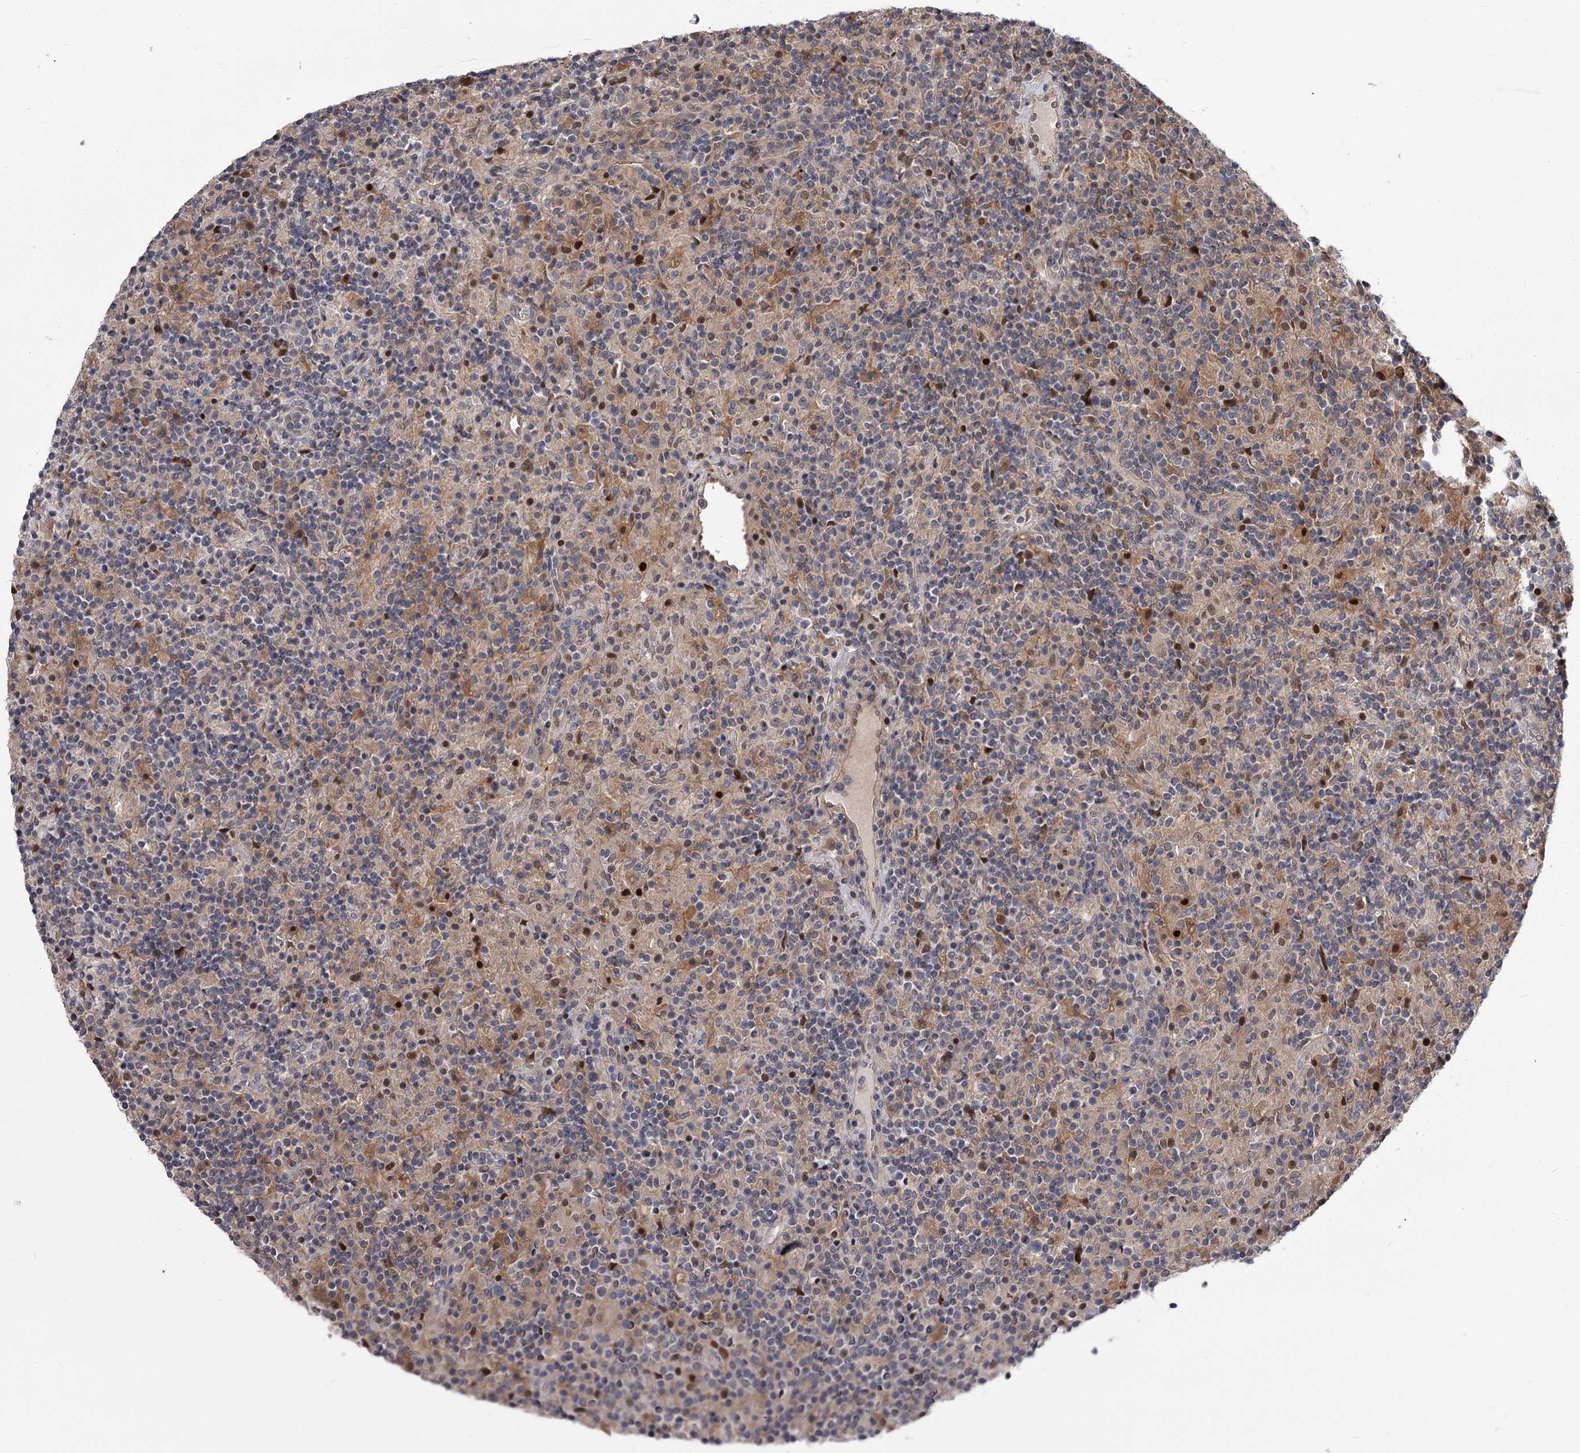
{"staining": {"intensity": "negative", "quantity": "none", "location": "none"}, "tissue": "lymphoma", "cell_type": "Tumor cells", "image_type": "cancer", "snomed": [{"axis": "morphology", "description": "Hodgkin's disease, NOS"}, {"axis": "topography", "description": "Lymph node"}], "caption": "Tumor cells show no significant staining in lymphoma.", "gene": "DAO", "patient": {"sex": "male", "age": 70}}